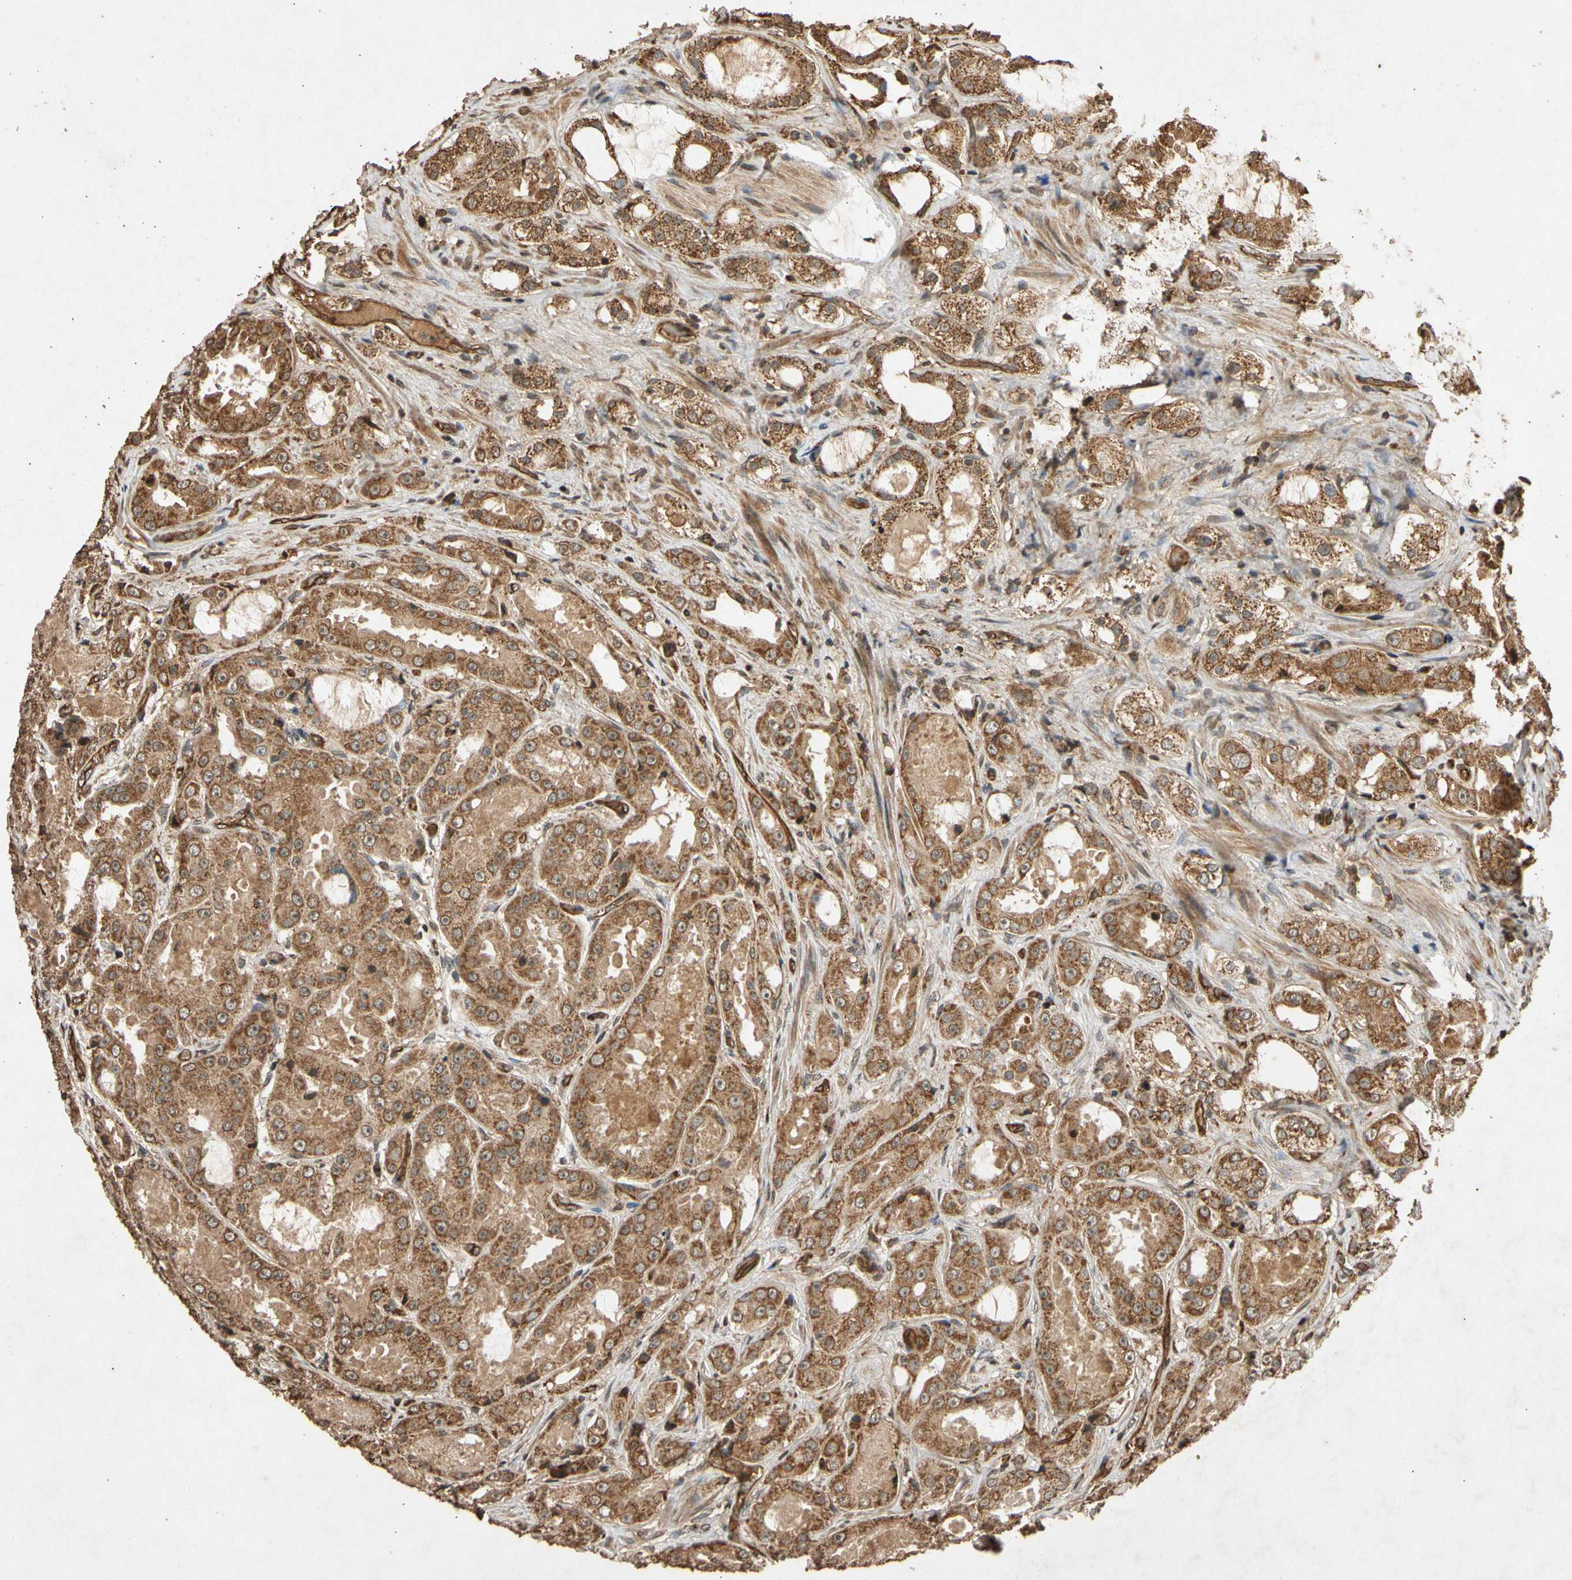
{"staining": {"intensity": "moderate", "quantity": ">75%", "location": "cytoplasmic/membranous"}, "tissue": "prostate cancer", "cell_type": "Tumor cells", "image_type": "cancer", "snomed": [{"axis": "morphology", "description": "Adenocarcinoma, High grade"}, {"axis": "topography", "description": "Prostate"}], "caption": "Prostate cancer tissue demonstrates moderate cytoplasmic/membranous positivity in approximately >75% of tumor cells (Brightfield microscopy of DAB IHC at high magnification).", "gene": "TXN2", "patient": {"sex": "male", "age": 73}}